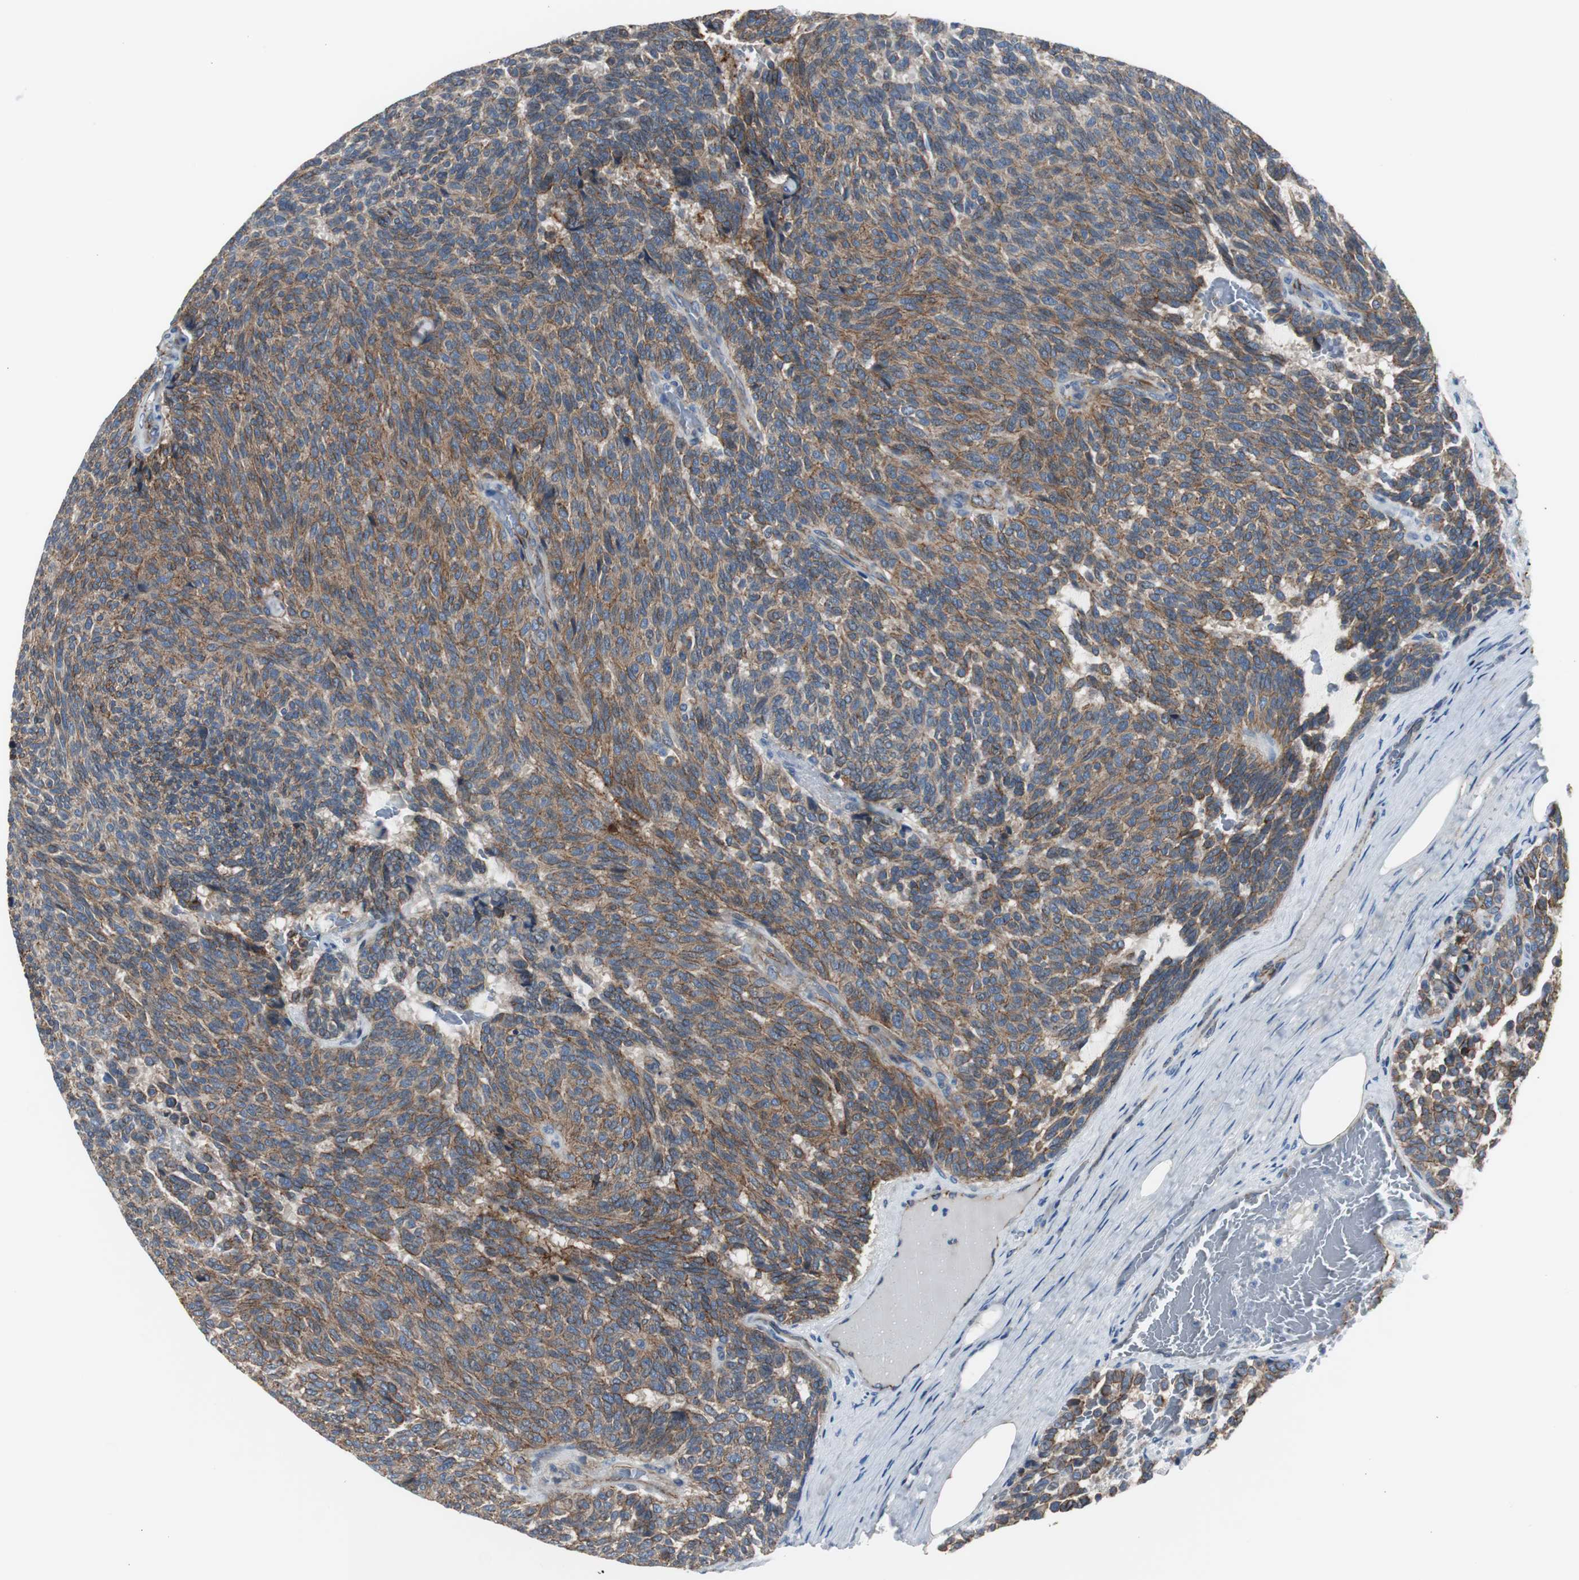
{"staining": {"intensity": "moderate", "quantity": ">75%", "location": "cytoplasmic/membranous"}, "tissue": "carcinoid", "cell_type": "Tumor cells", "image_type": "cancer", "snomed": [{"axis": "morphology", "description": "Carcinoid, malignant, NOS"}, {"axis": "topography", "description": "Pancreas"}], "caption": "This is an image of immunohistochemistry staining of carcinoid (malignant), which shows moderate expression in the cytoplasmic/membranous of tumor cells.", "gene": "STXBP4", "patient": {"sex": "female", "age": 54}}